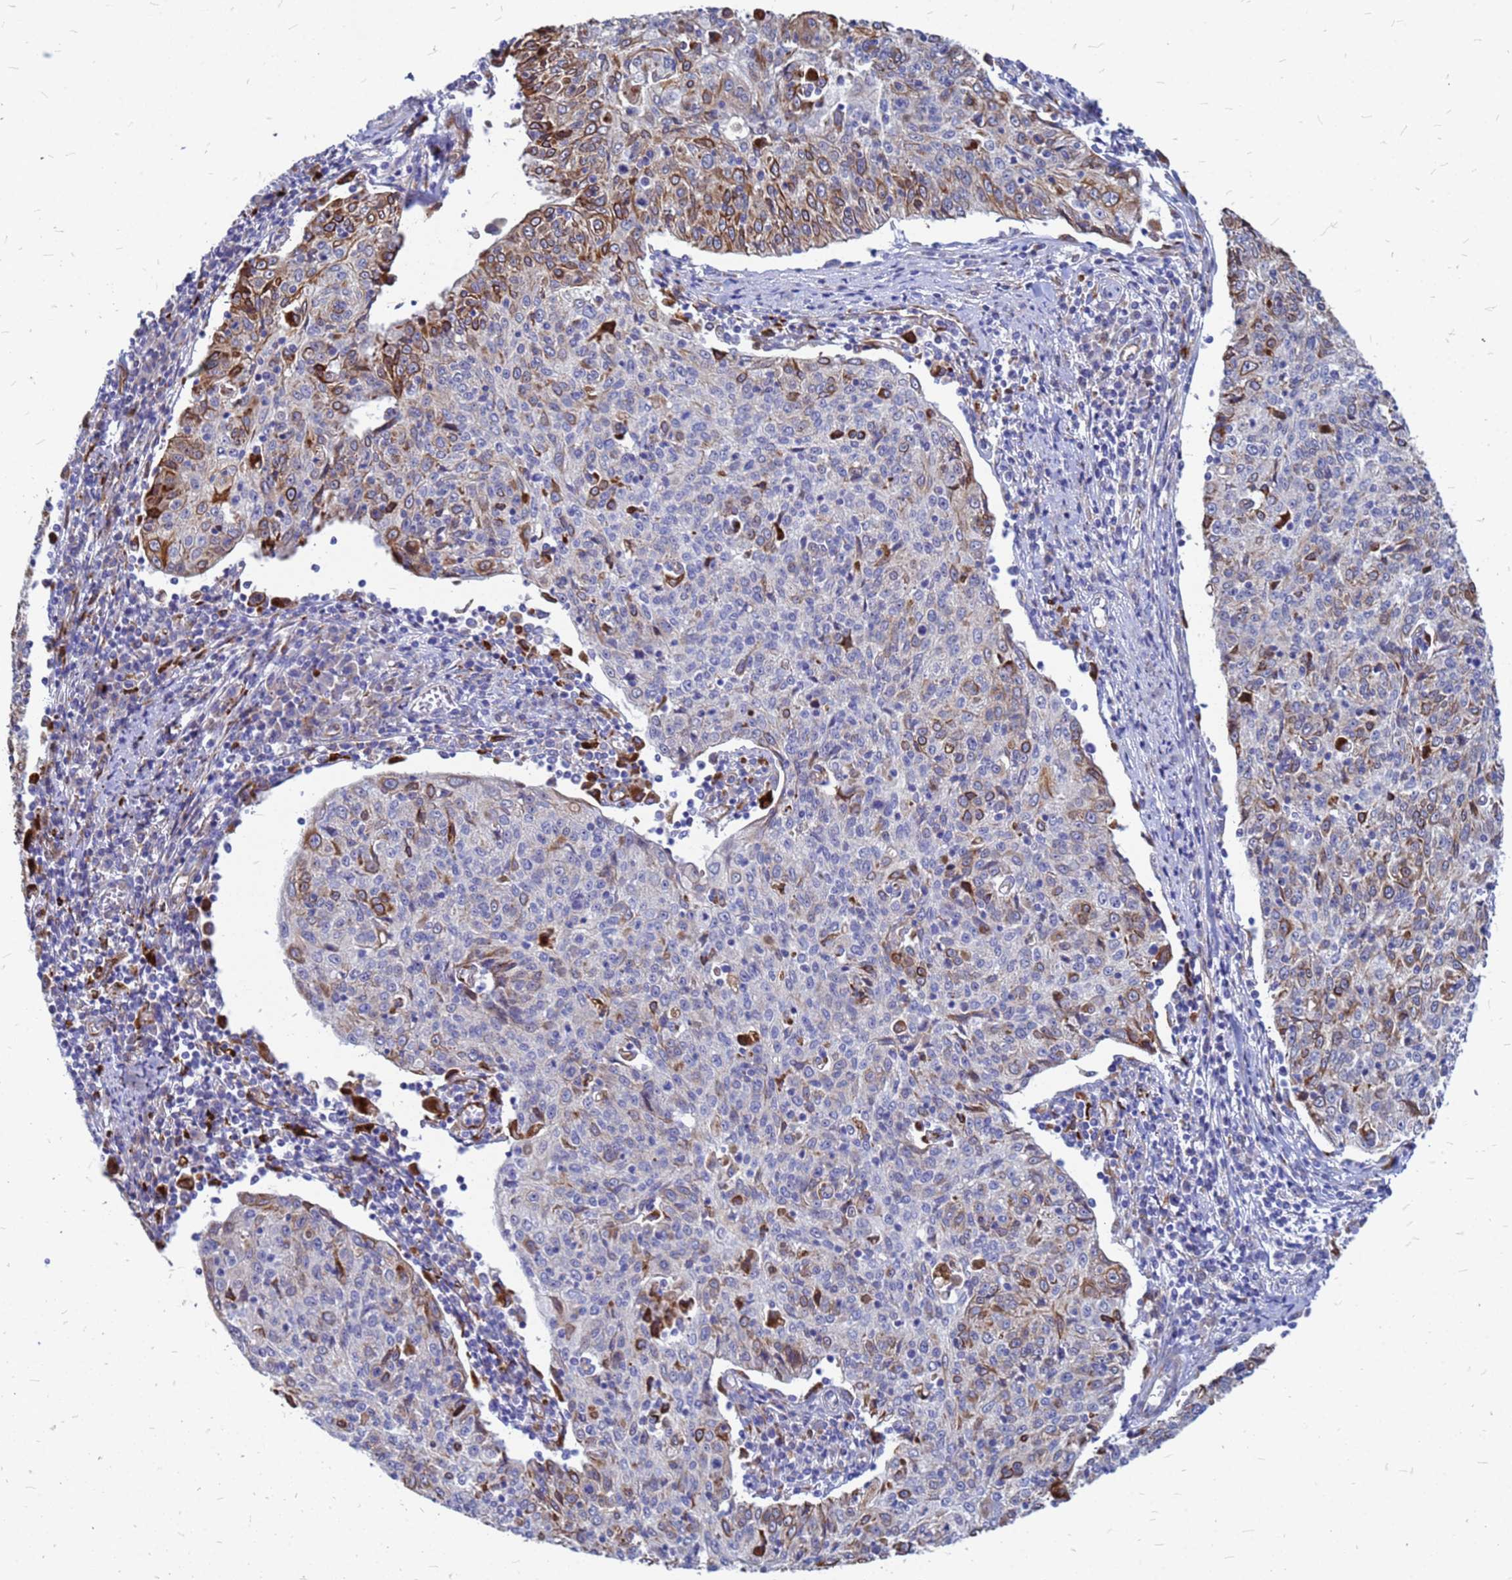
{"staining": {"intensity": "moderate", "quantity": "25%-75%", "location": "cytoplasmic/membranous"}, "tissue": "cervical cancer", "cell_type": "Tumor cells", "image_type": "cancer", "snomed": [{"axis": "morphology", "description": "Squamous cell carcinoma, NOS"}, {"axis": "topography", "description": "Cervix"}], "caption": "A photomicrograph of cervical squamous cell carcinoma stained for a protein exhibits moderate cytoplasmic/membranous brown staining in tumor cells. Nuclei are stained in blue.", "gene": "NOSTRIN", "patient": {"sex": "female", "age": 48}}